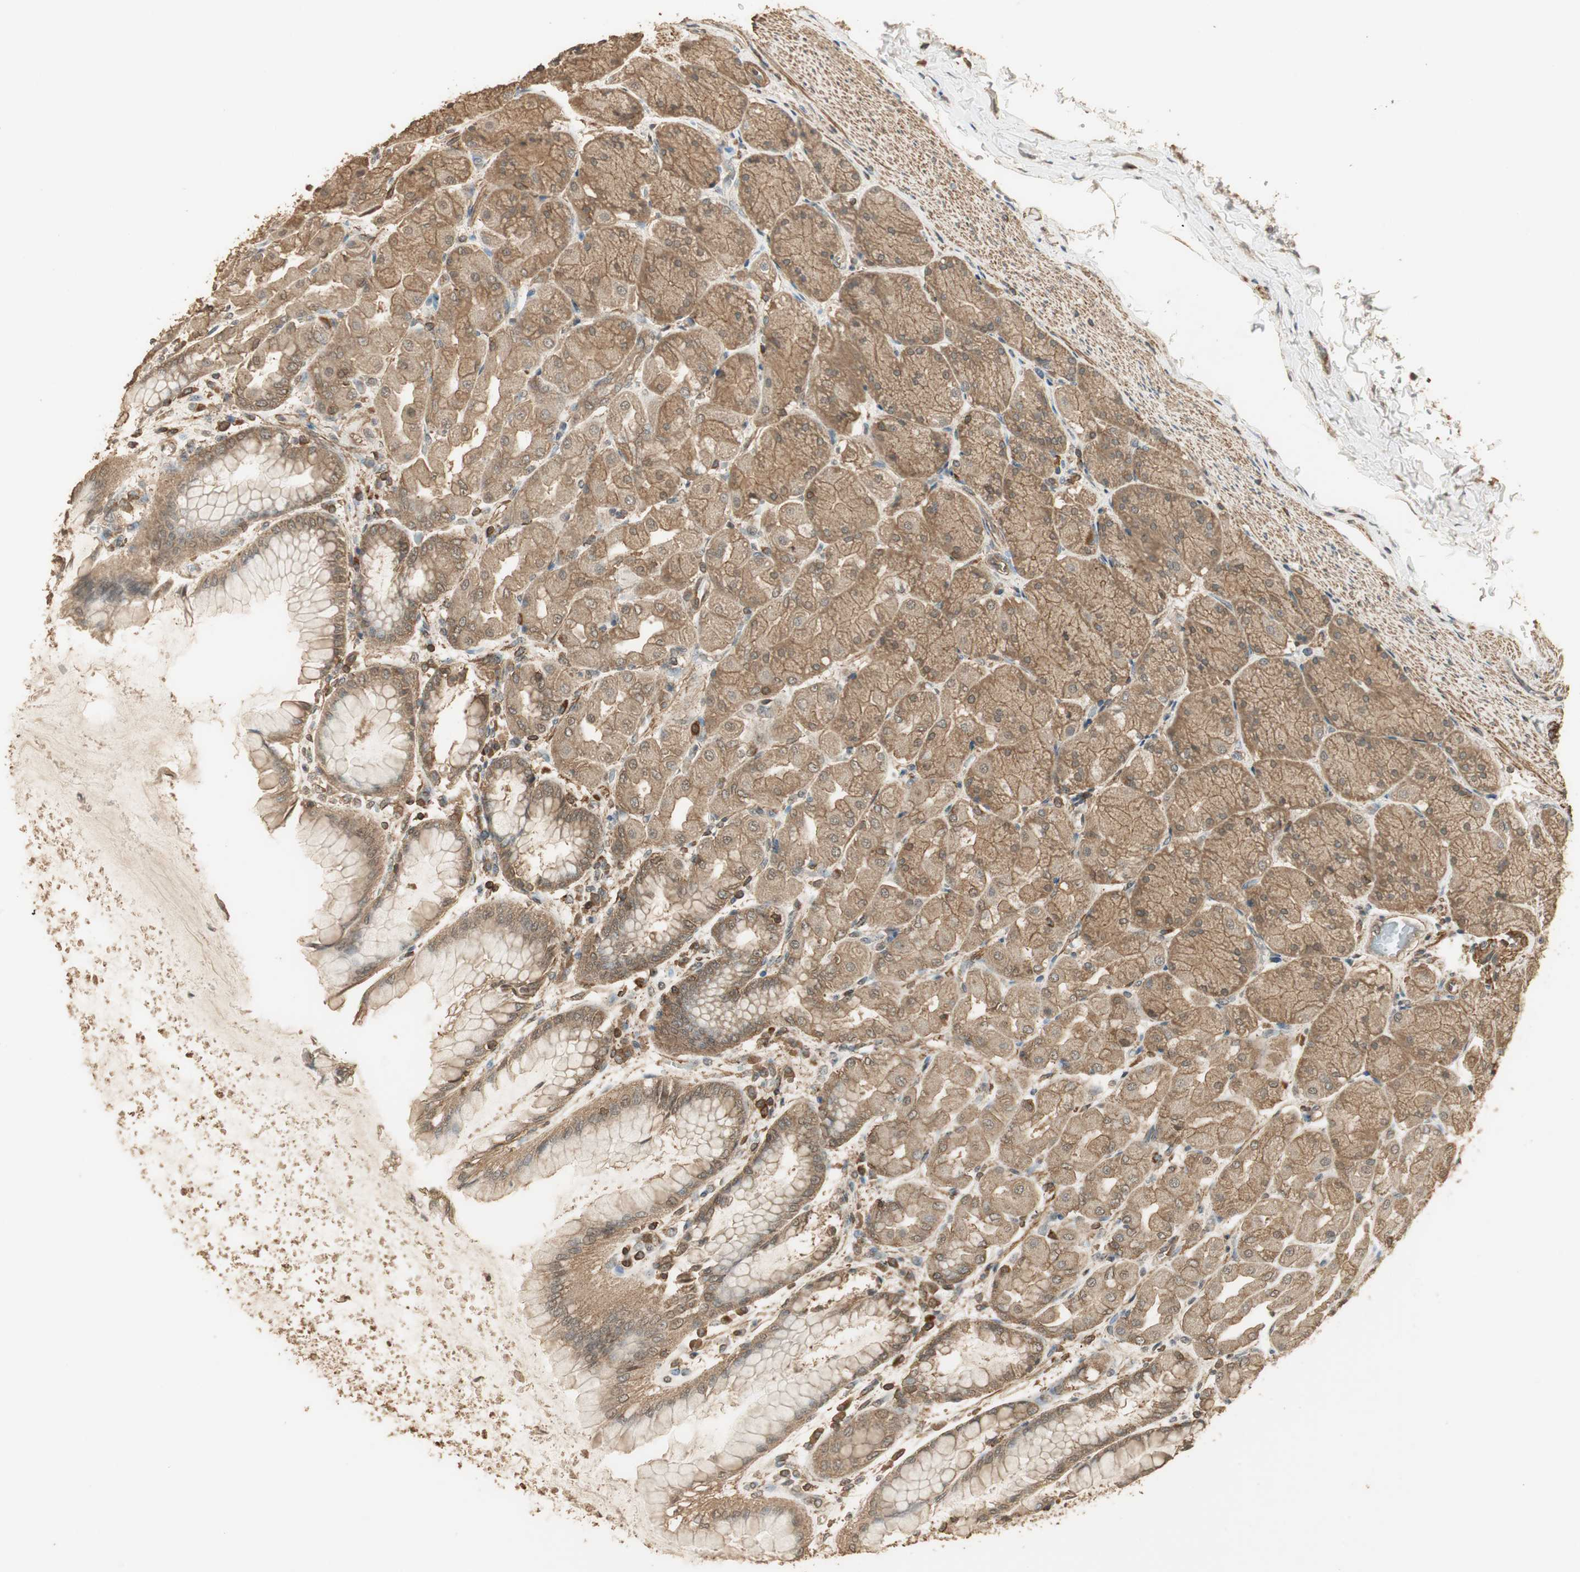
{"staining": {"intensity": "strong", "quantity": ">75%", "location": "cytoplasmic/membranous"}, "tissue": "stomach", "cell_type": "Glandular cells", "image_type": "normal", "snomed": [{"axis": "morphology", "description": "Normal tissue, NOS"}, {"axis": "topography", "description": "Stomach, upper"}], "caption": "Benign stomach displays strong cytoplasmic/membranous positivity in approximately >75% of glandular cells, visualized by immunohistochemistry. The staining was performed using DAB (3,3'-diaminobenzidine), with brown indicating positive protein expression. Nuclei are stained blue with hematoxylin.", "gene": "USP2", "patient": {"sex": "female", "age": 56}}